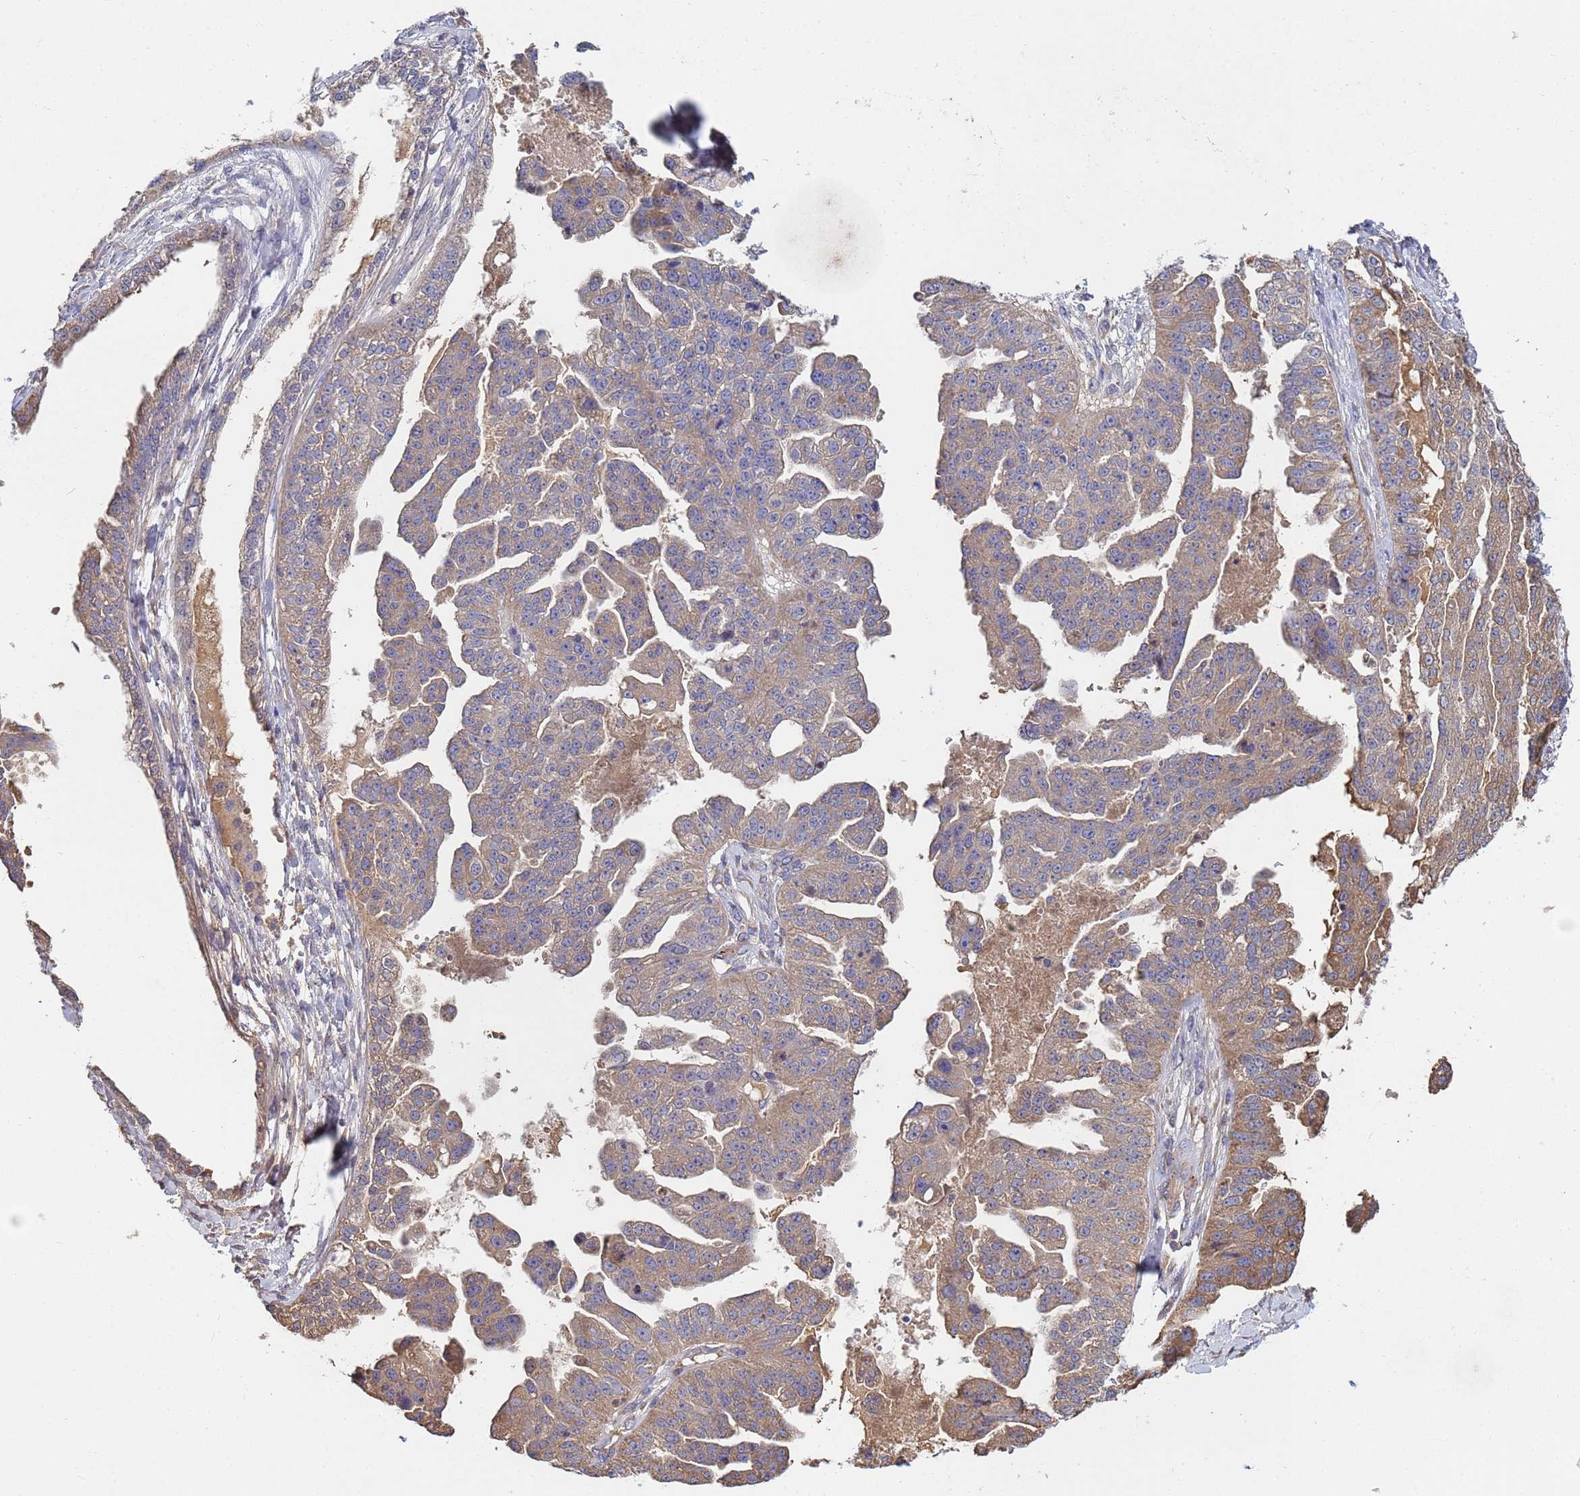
{"staining": {"intensity": "weak", "quantity": "25%-75%", "location": "cytoplasmic/membranous"}, "tissue": "ovarian cancer", "cell_type": "Tumor cells", "image_type": "cancer", "snomed": [{"axis": "morphology", "description": "Cystadenocarcinoma, serous, NOS"}, {"axis": "topography", "description": "Ovary"}], "caption": "Immunohistochemical staining of ovarian serous cystadenocarcinoma exhibits weak cytoplasmic/membranous protein expression in approximately 25%-75% of tumor cells. Nuclei are stained in blue.", "gene": "C5orf34", "patient": {"sex": "female", "age": 58}}